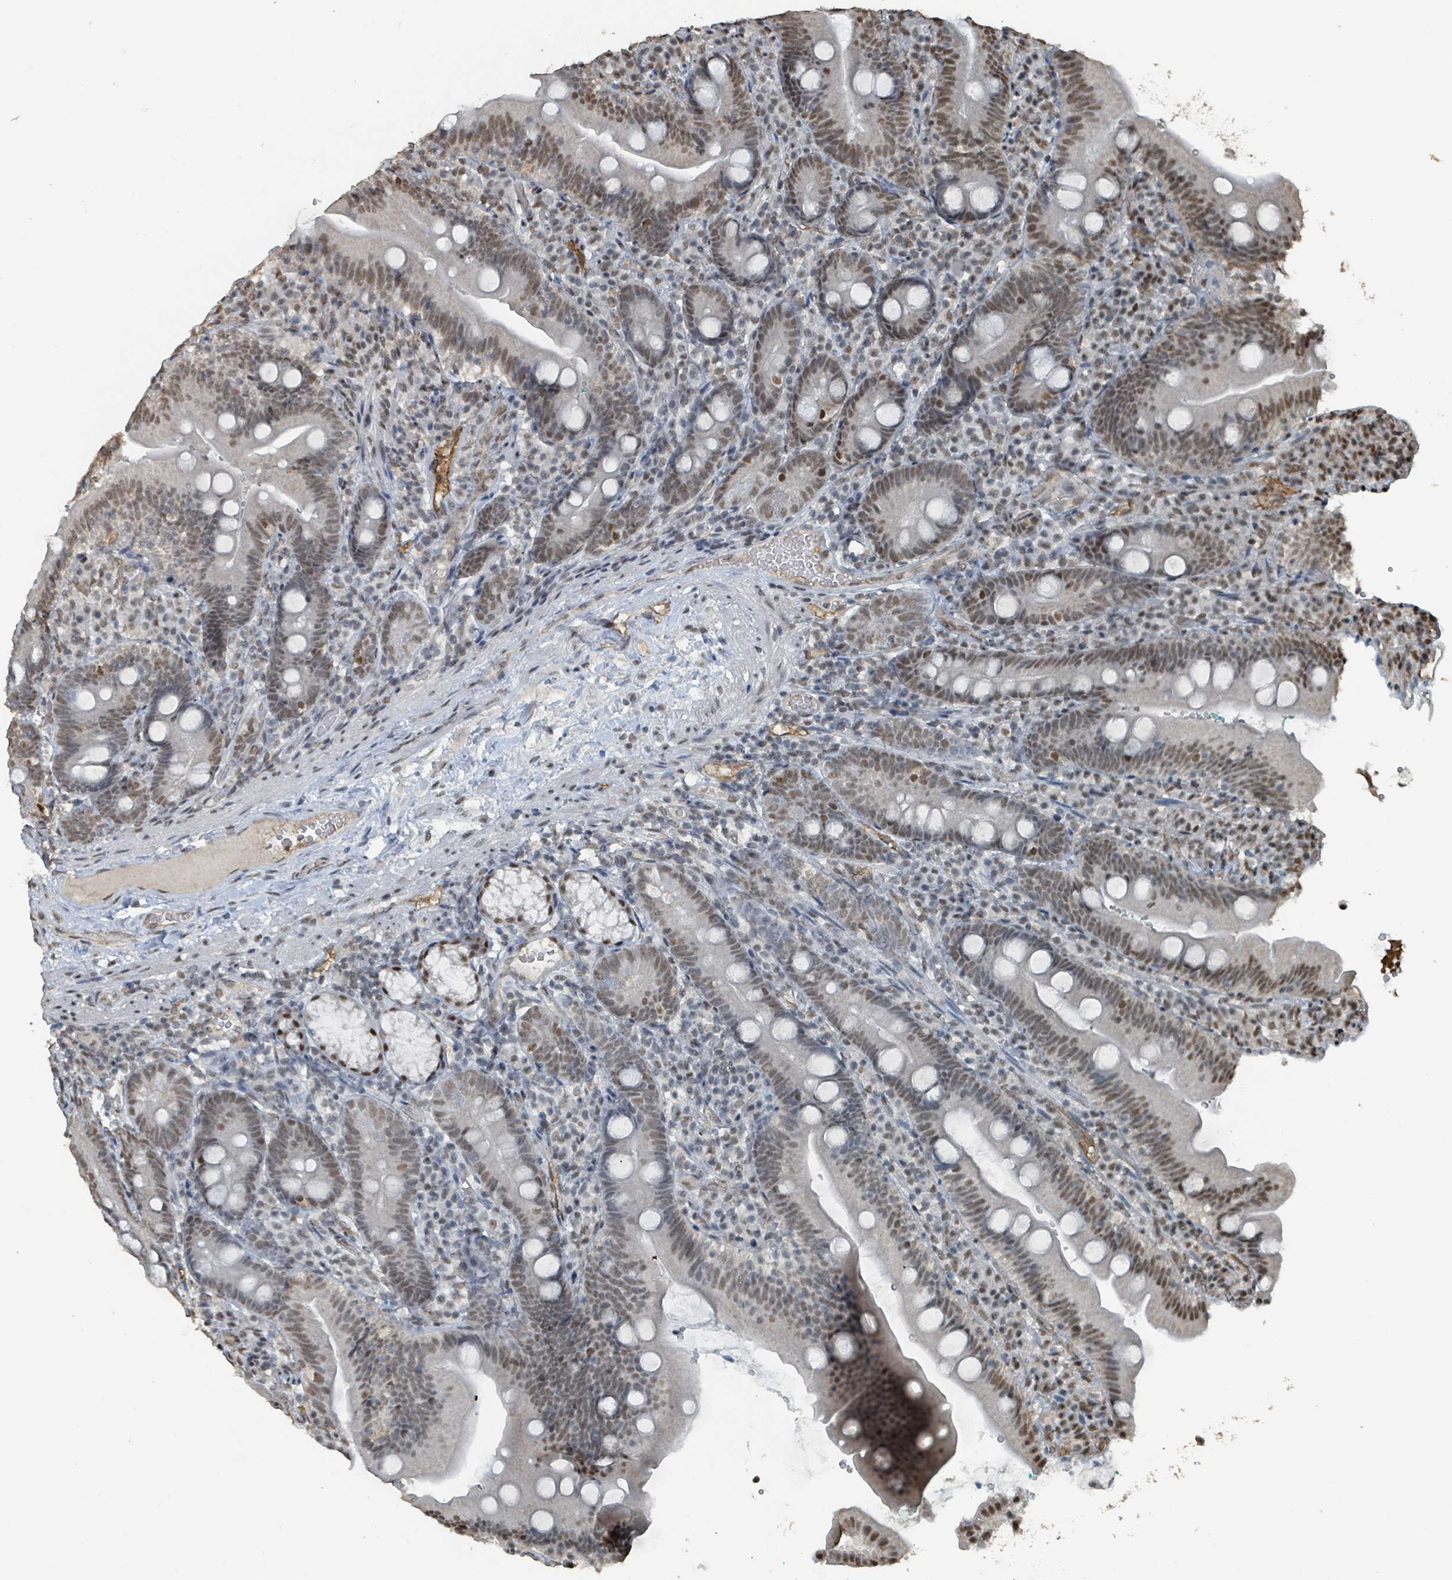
{"staining": {"intensity": "moderate", "quantity": "25%-75%", "location": "nuclear"}, "tissue": "duodenum", "cell_type": "Glandular cells", "image_type": "normal", "snomed": [{"axis": "morphology", "description": "Normal tissue, NOS"}, {"axis": "topography", "description": "Duodenum"}], "caption": "The histopathology image displays immunohistochemical staining of unremarkable duodenum. There is moderate nuclear positivity is identified in about 25%-75% of glandular cells.", "gene": "PHIP", "patient": {"sex": "female", "age": 67}}